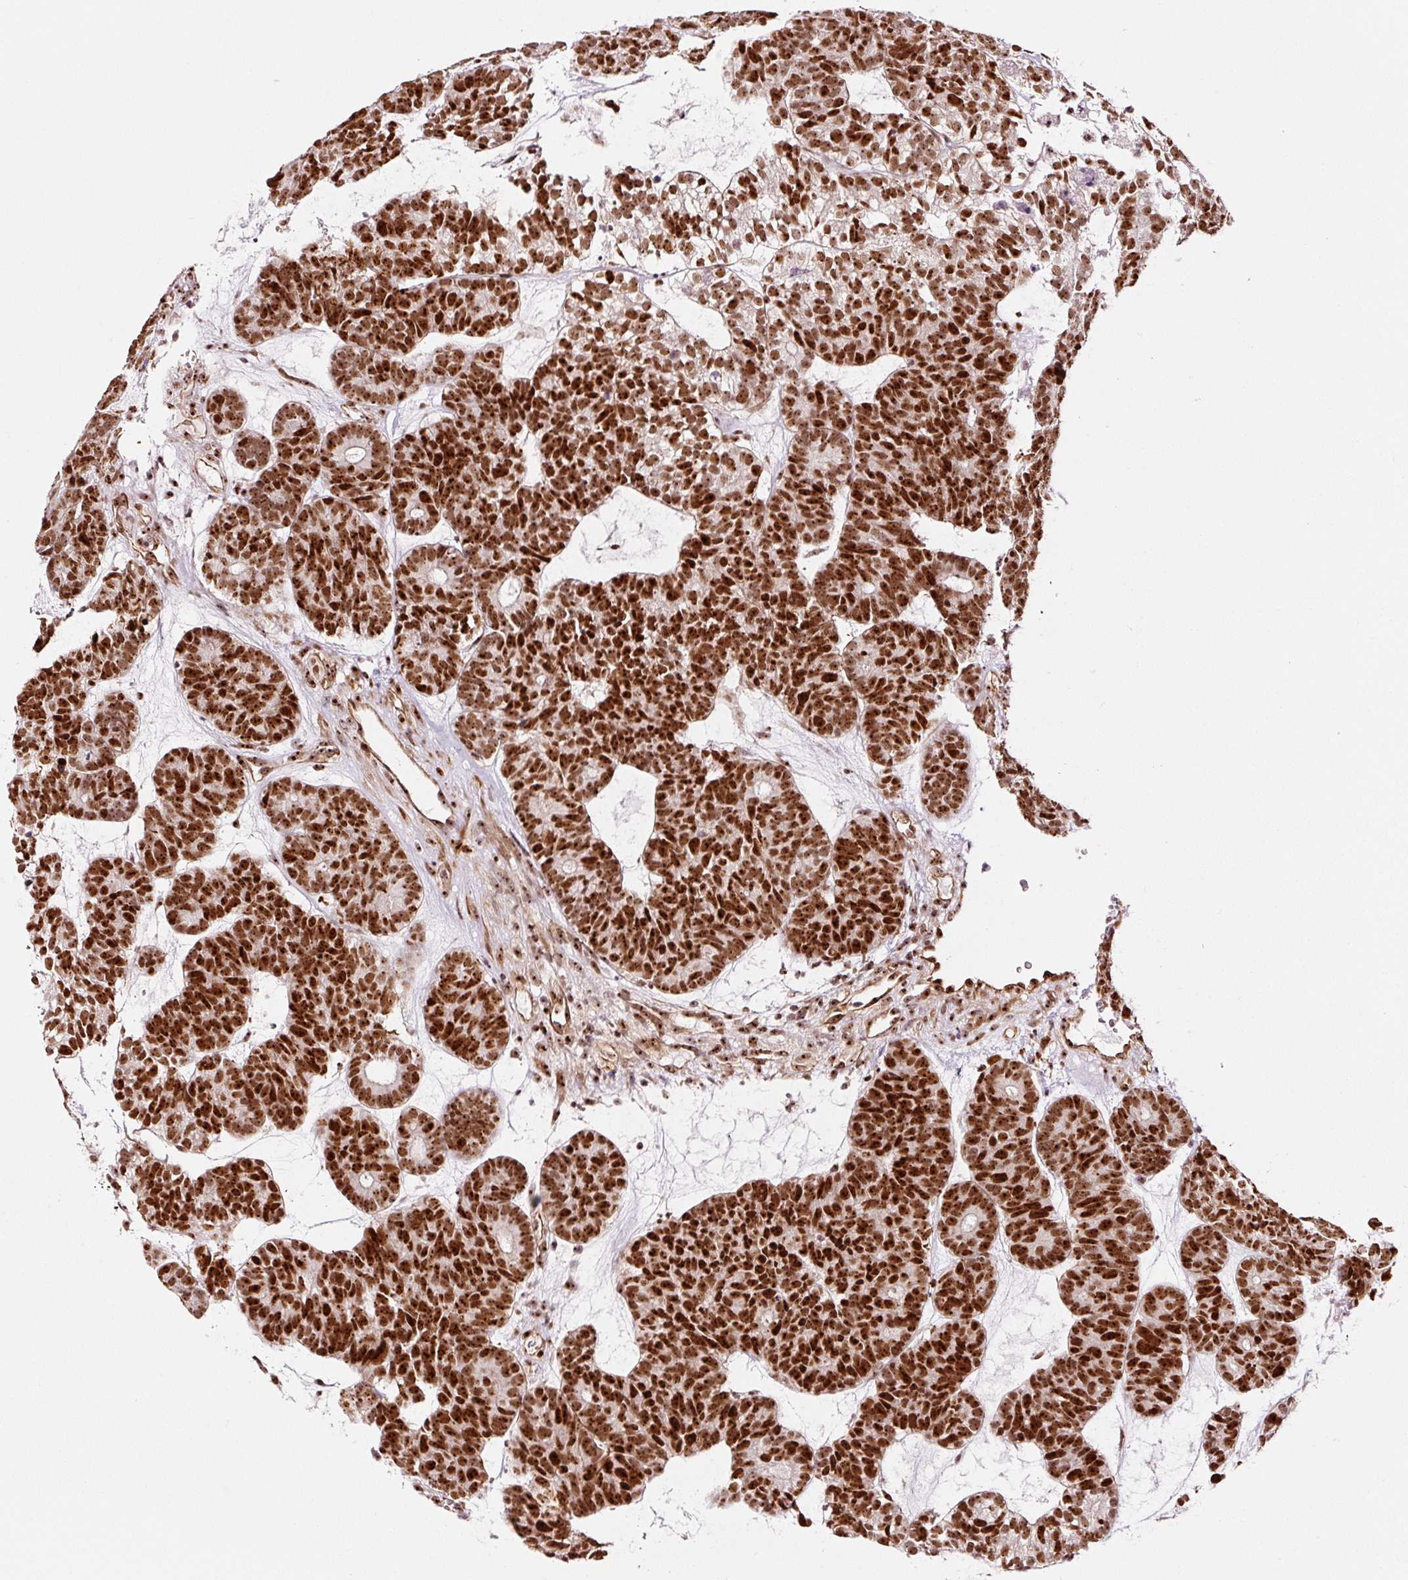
{"staining": {"intensity": "strong", "quantity": ">75%", "location": "nuclear"}, "tissue": "head and neck cancer", "cell_type": "Tumor cells", "image_type": "cancer", "snomed": [{"axis": "morphology", "description": "Adenocarcinoma, NOS"}, {"axis": "topography", "description": "Head-Neck"}], "caption": "IHC of head and neck cancer exhibits high levels of strong nuclear staining in approximately >75% of tumor cells. (IHC, brightfield microscopy, high magnification).", "gene": "GNL3", "patient": {"sex": "female", "age": 81}}